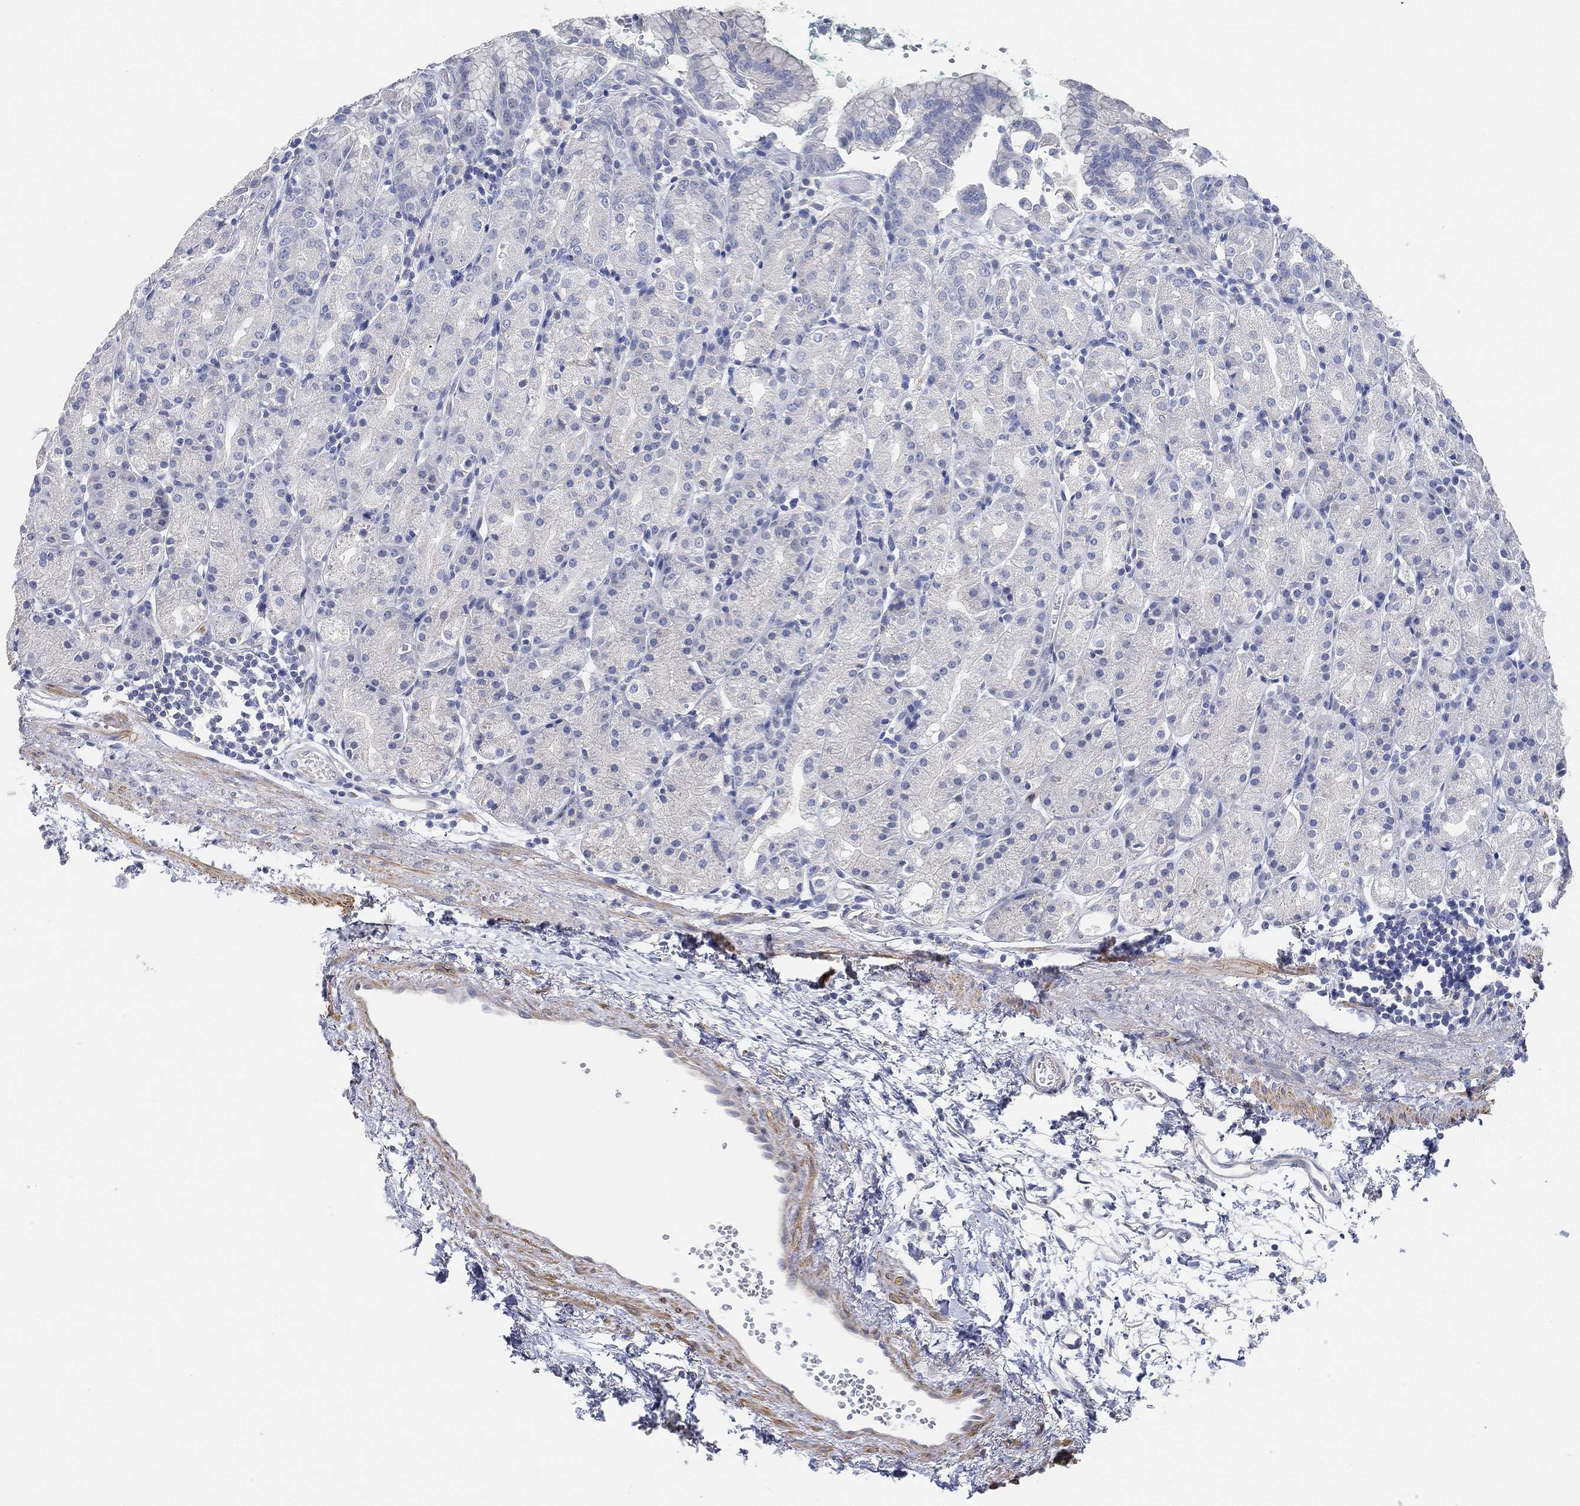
{"staining": {"intensity": "negative", "quantity": "none", "location": "none"}, "tissue": "stomach", "cell_type": "Glandular cells", "image_type": "normal", "snomed": [{"axis": "morphology", "description": "Normal tissue, NOS"}, {"axis": "morphology", "description": "Adenocarcinoma, NOS"}, {"axis": "topography", "description": "Stomach"}], "caption": "Immunohistochemical staining of normal stomach exhibits no significant positivity in glandular cells.", "gene": "FAM187B", "patient": {"sex": "female", "age": 81}}